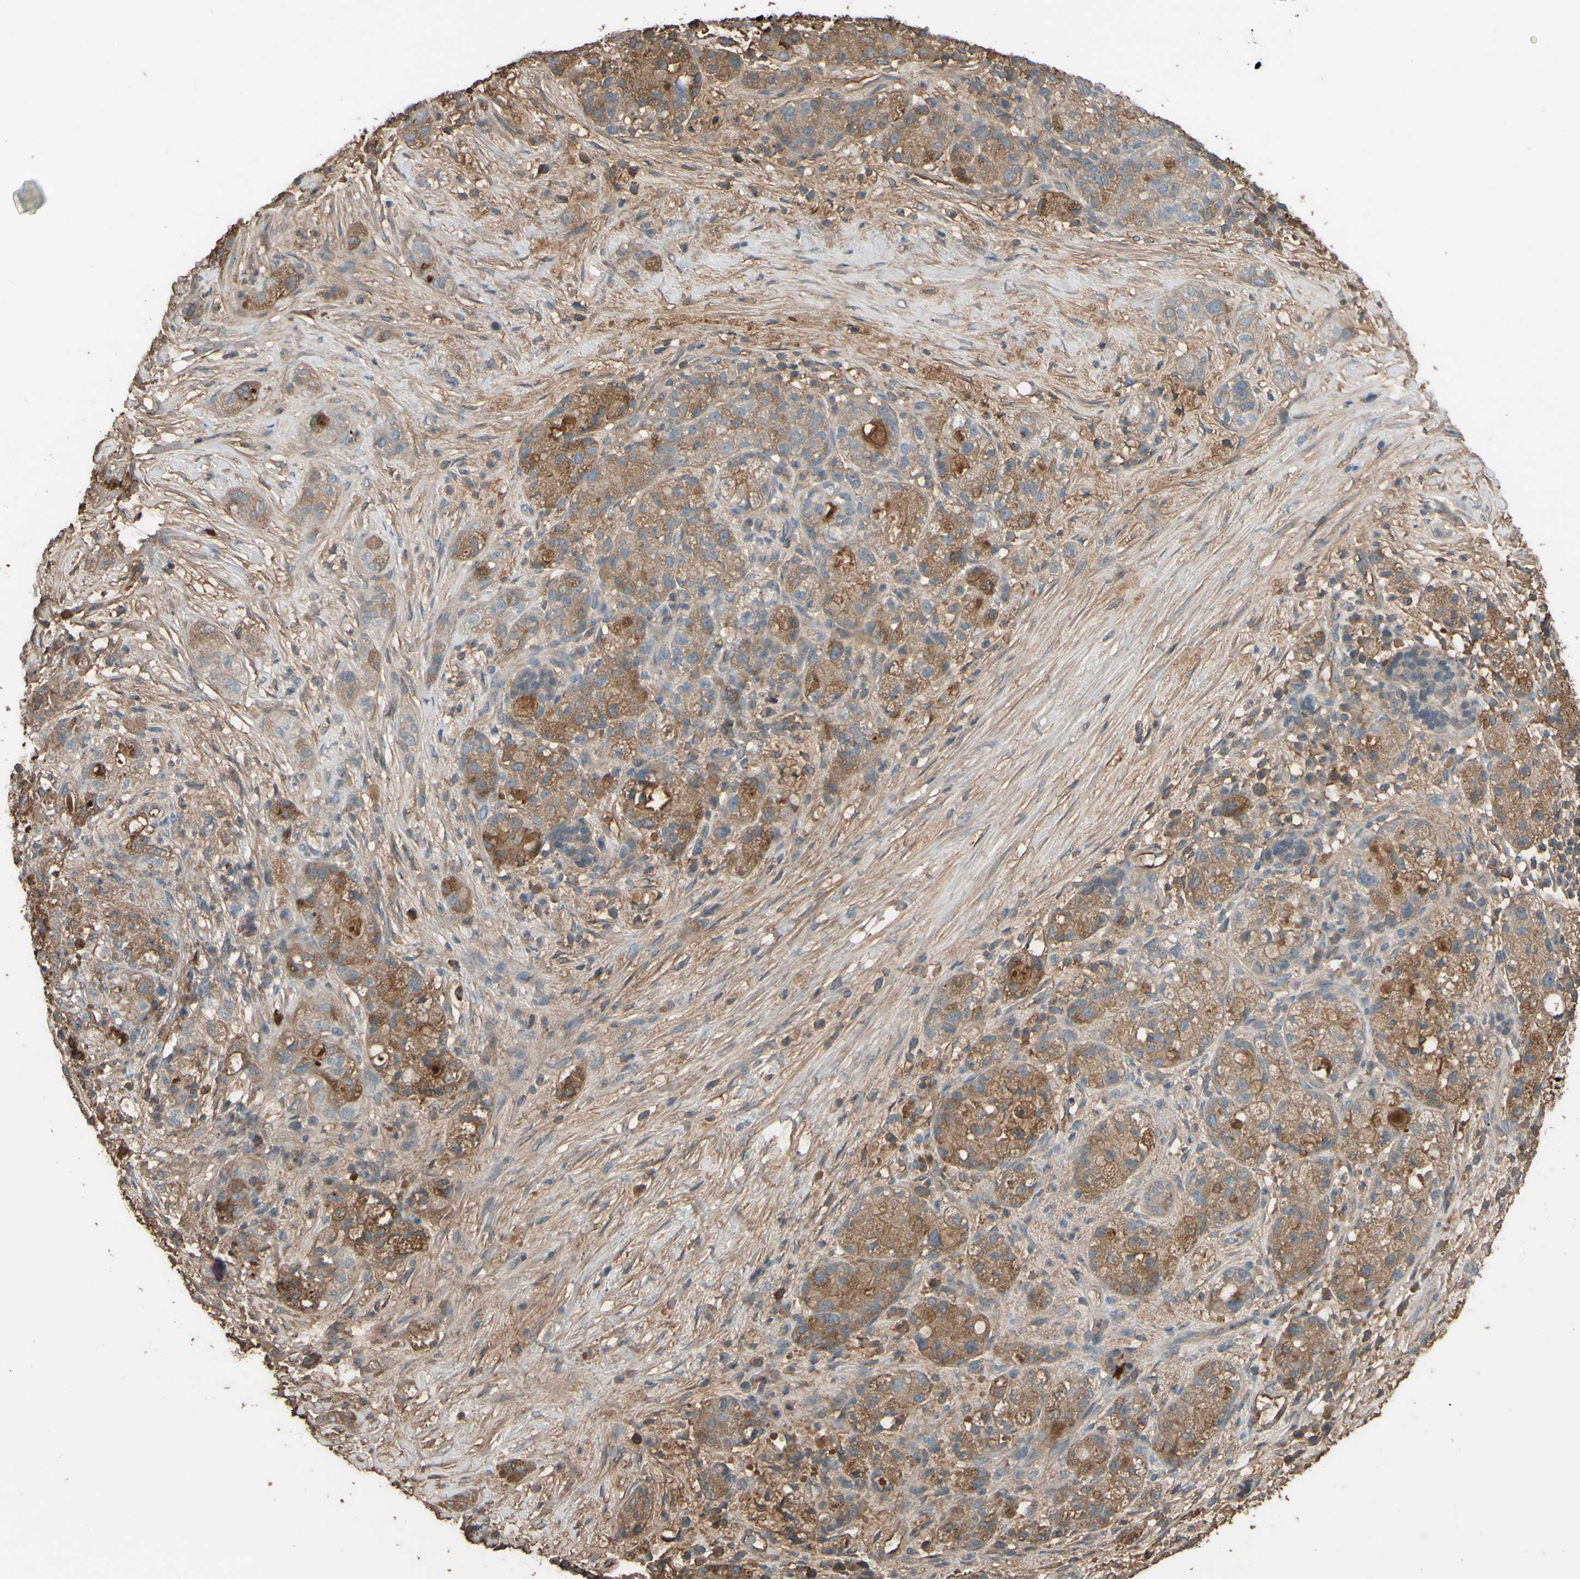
{"staining": {"intensity": "moderate", "quantity": "25%-75%", "location": "cytoplasmic/membranous"}, "tissue": "pancreatic cancer", "cell_type": "Tumor cells", "image_type": "cancer", "snomed": [{"axis": "morphology", "description": "Adenocarcinoma, NOS"}, {"axis": "topography", "description": "Pancreas"}], "caption": "Pancreatic adenocarcinoma stained with immunohistochemistry (IHC) exhibits moderate cytoplasmic/membranous expression in about 25%-75% of tumor cells. (Stains: DAB (3,3'-diaminobenzidine) in brown, nuclei in blue, Microscopy: brightfield microscopy at high magnification).", "gene": "PTGDS", "patient": {"sex": "female", "age": 78}}